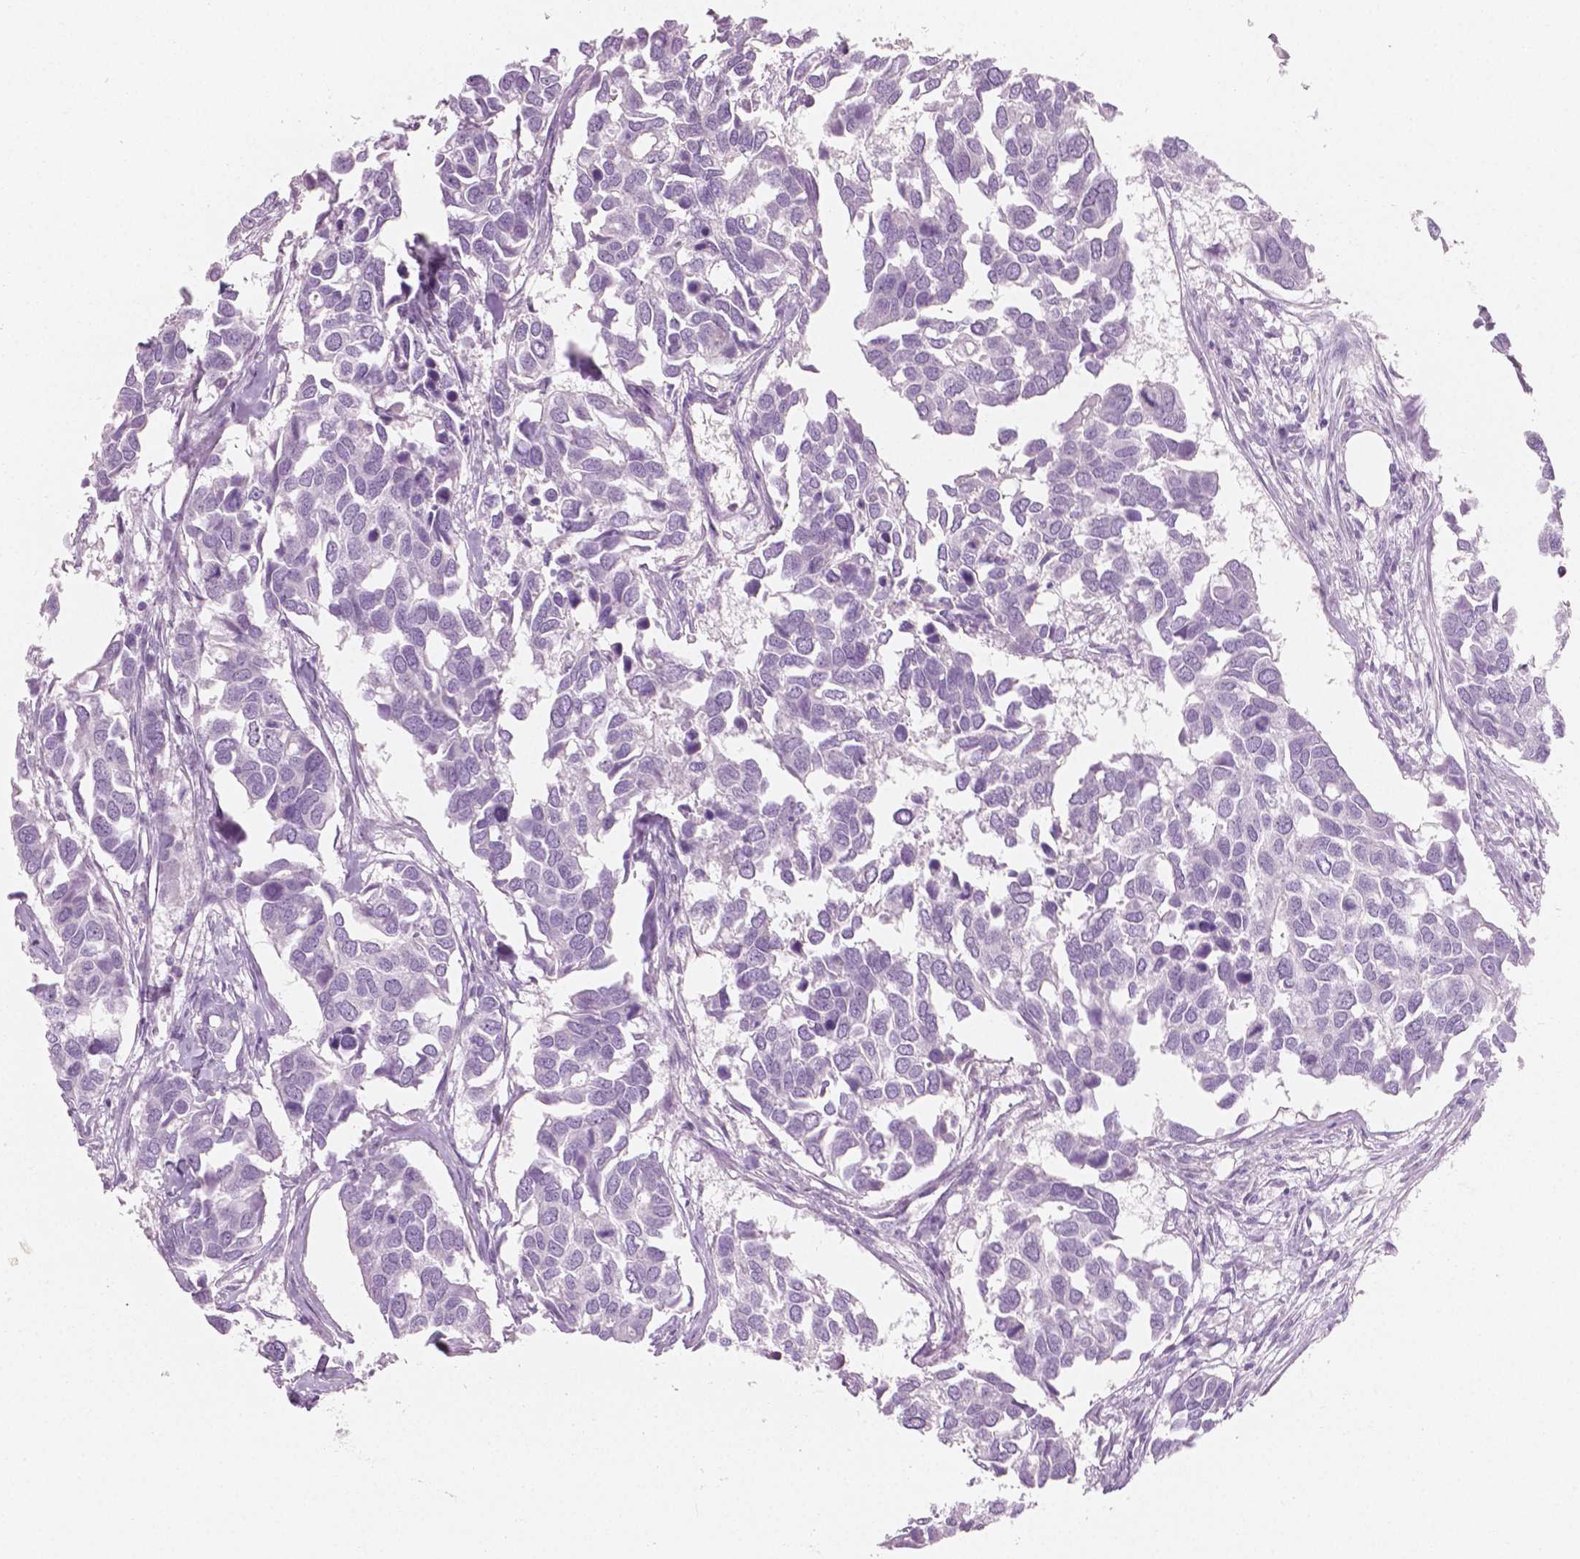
{"staining": {"intensity": "negative", "quantity": "none", "location": "none"}, "tissue": "breast cancer", "cell_type": "Tumor cells", "image_type": "cancer", "snomed": [{"axis": "morphology", "description": "Duct carcinoma"}, {"axis": "topography", "description": "Breast"}], "caption": "IHC histopathology image of neoplastic tissue: human breast cancer (infiltrating ductal carcinoma) stained with DAB (3,3'-diaminobenzidine) displays no significant protein expression in tumor cells.", "gene": "PLIN4", "patient": {"sex": "female", "age": 83}}